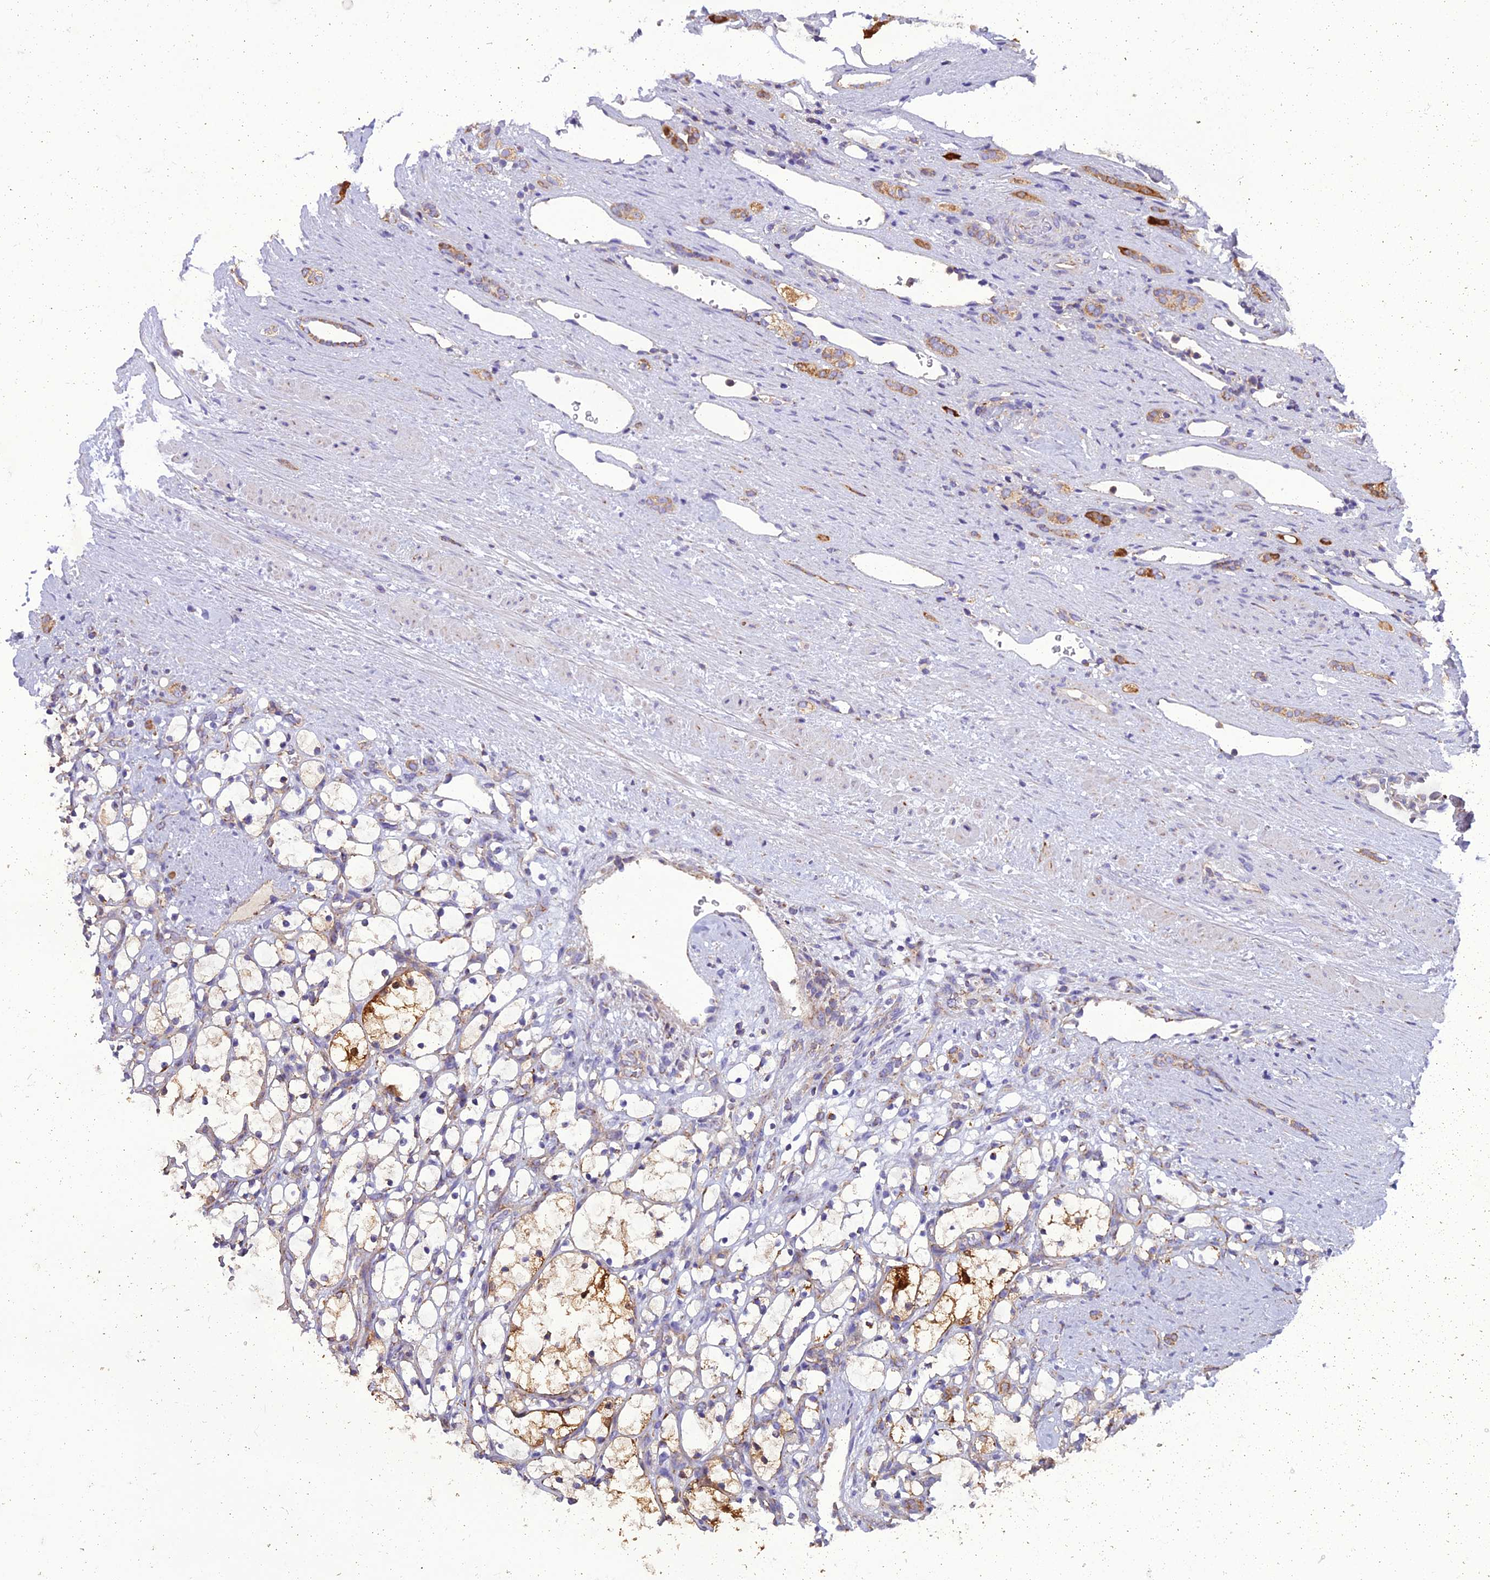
{"staining": {"intensity": "strong", "quantity": "<25%", "location": "cytoplasmic/membranous"}, "tissue": "renal cancer", "cell_type": "Tumor cells", "image_type": "cancer", "snomed": [{"axis": "morphology", "description": "Adenocarcinoma, NOS"}, {"axis": "topography", "description": "Kidney"}], "caption": "Renal adenocarcinoma stained with a protein marker displays strong staining in tumor cells.", "gene": "GPD1", "patient": {"sex": "female", "age": 69}}